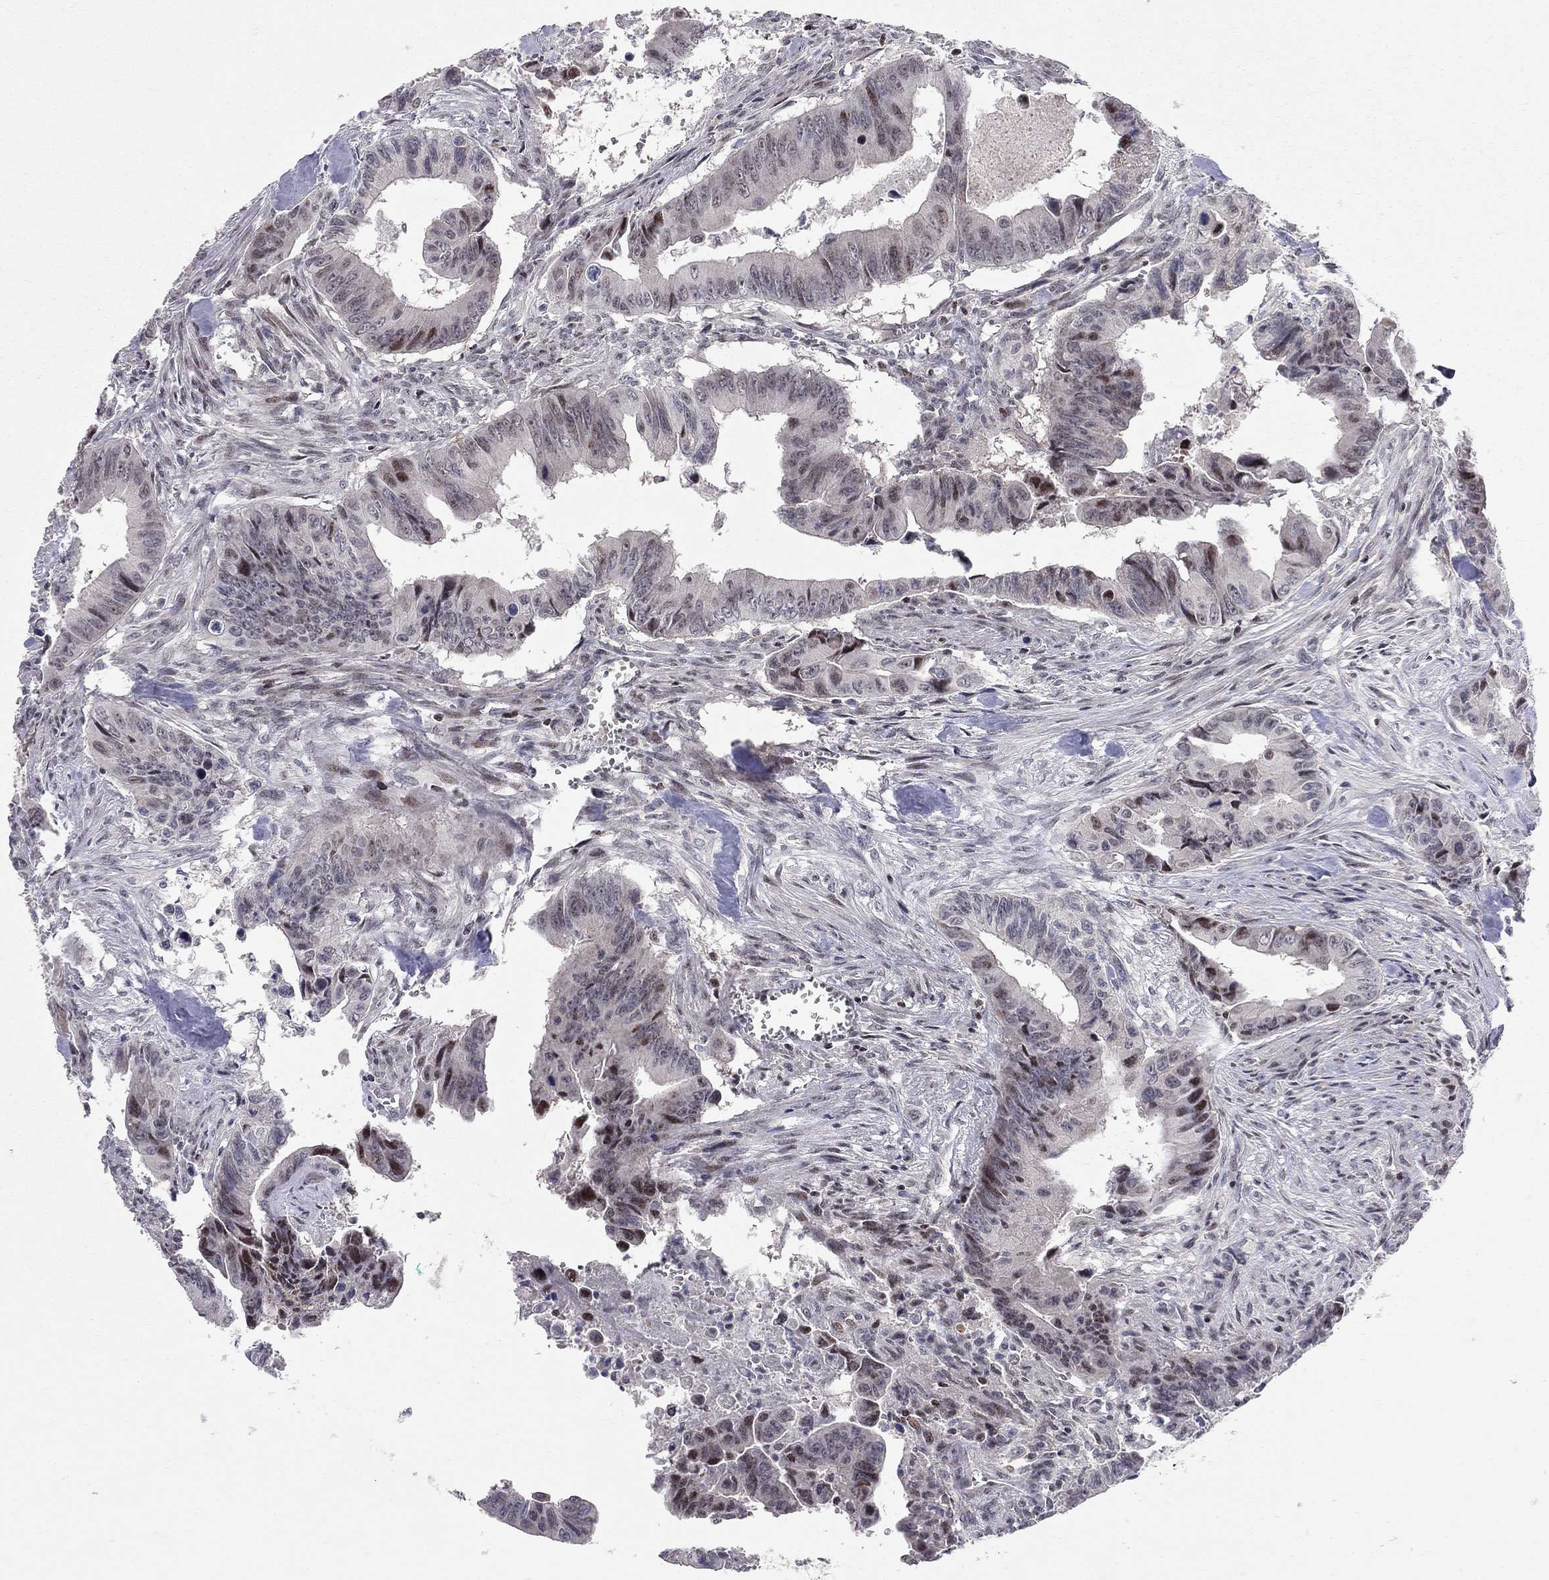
{"staining": {"intensity": "weak", "quantity": "<25%", "location": "nuclear"}, "tissue": "colorectal cancer", "cell_type": "Tumor cells", "image_type": "cancer", "snomed": [{"axis": "morphology", "description": "Adenocarcinoma, NOS"}, {"axis": "topography", "description": "Colon"}], "caption": "This is a micrograph of immunohistochemistry staining of colorectal cancer, which shows no positivity in tumor cells.", "gene": "HDAC3", "patient": {"sex": "female", "age": 87}}